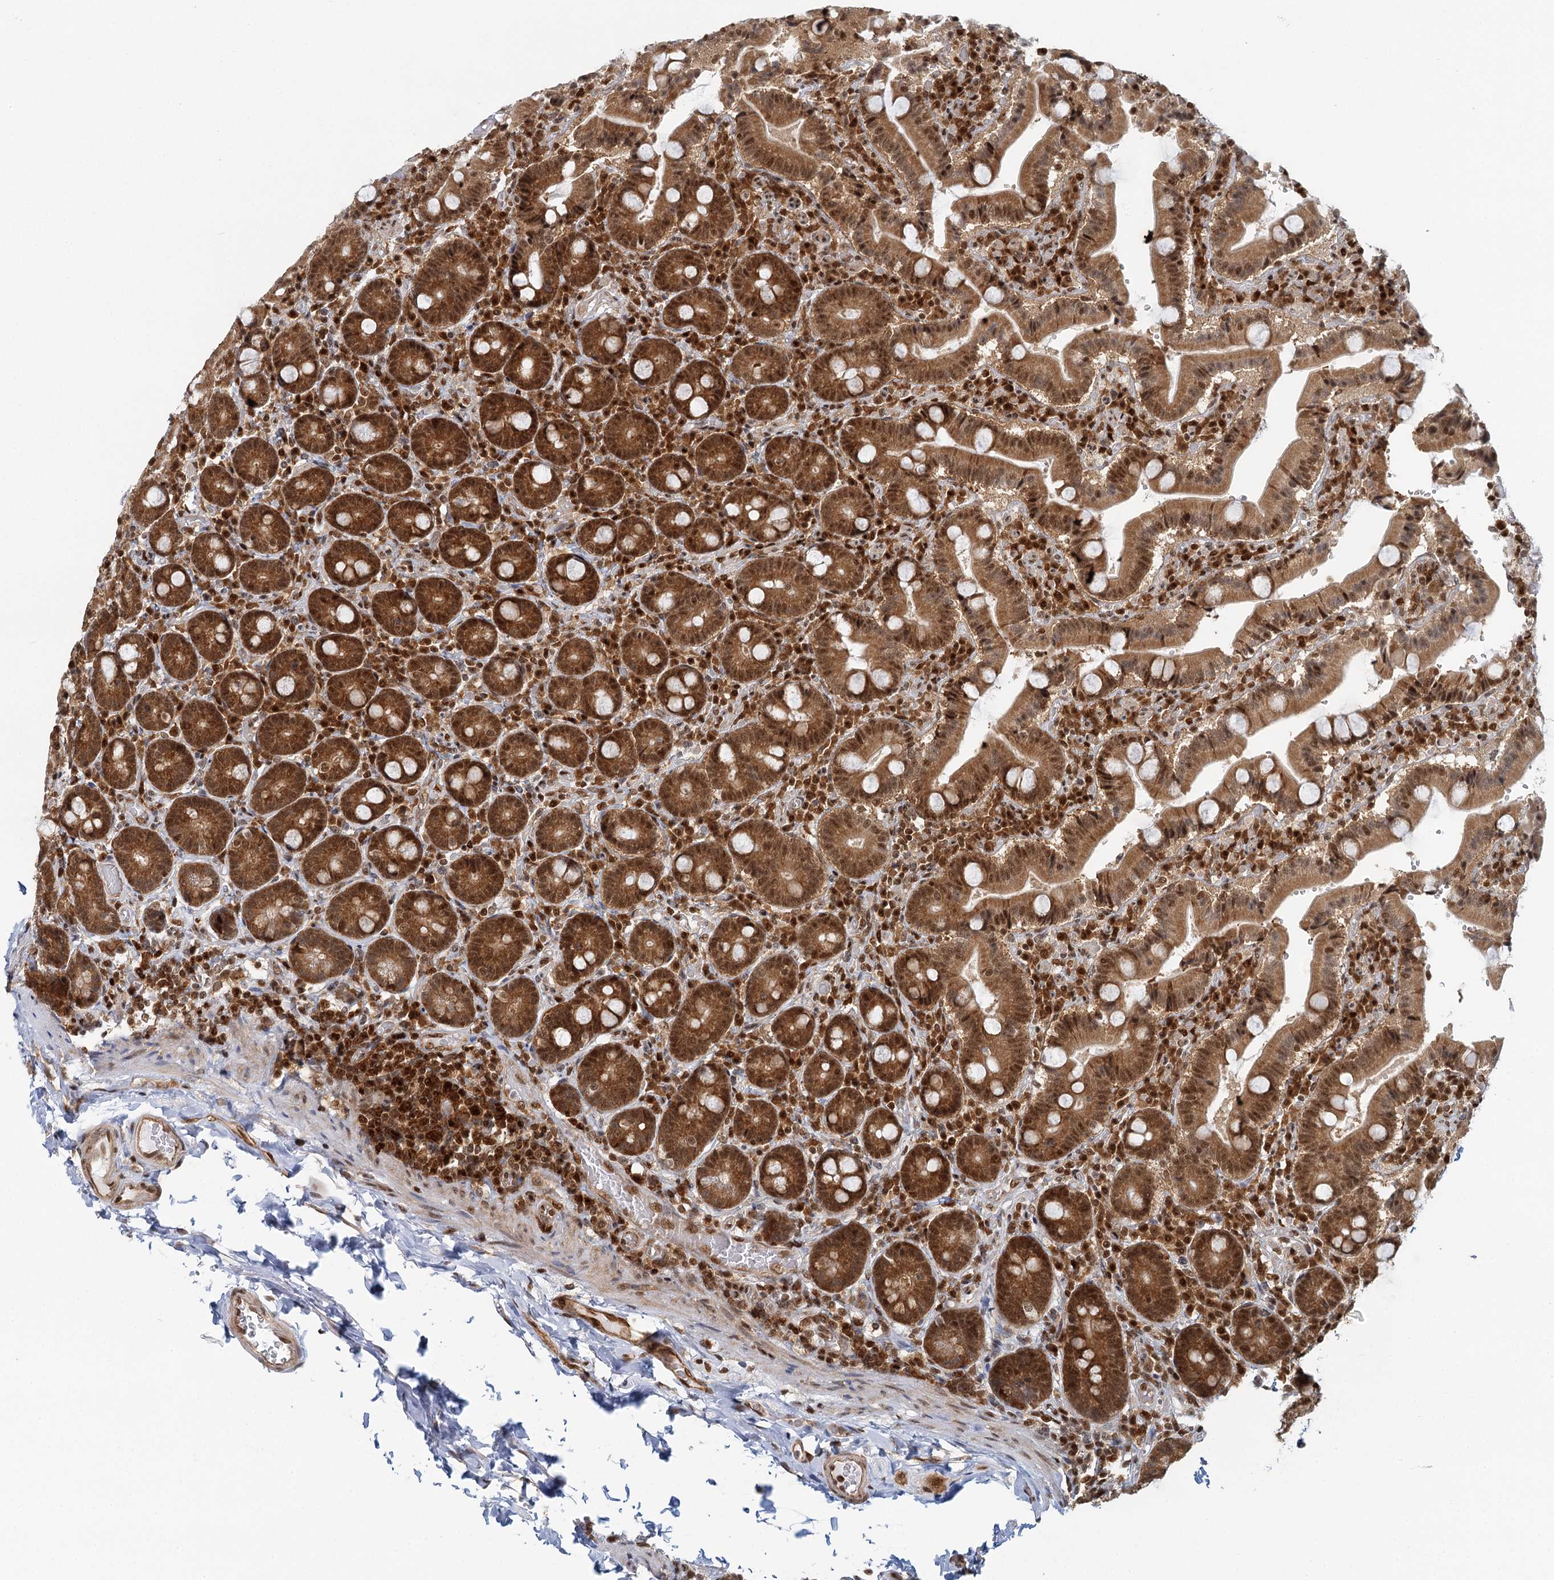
{"staining": {"intensity": "strong", "quantity": ">75%", "location": "cytoplasmic/membranous,nuclear"}, "tissue": "duodenum", "cell_type": "Glandular cells", "image_type": "normal", "snomed": [{"axis": "morphology", "description": "Normal tissue, NOS"}, {"axis": "topography", "description": "Duodenum"}], "caption": "Immunohistochemistry micrograph of unremarkable duodenum stained for a protein (brown), which exhibits high levels of strong cytoplasmic/membranous,nuclear positivity in approximately >75% of glandular cells.", "gene": "GPATCH11", "patient": {"sex": "female", "age": 62}}